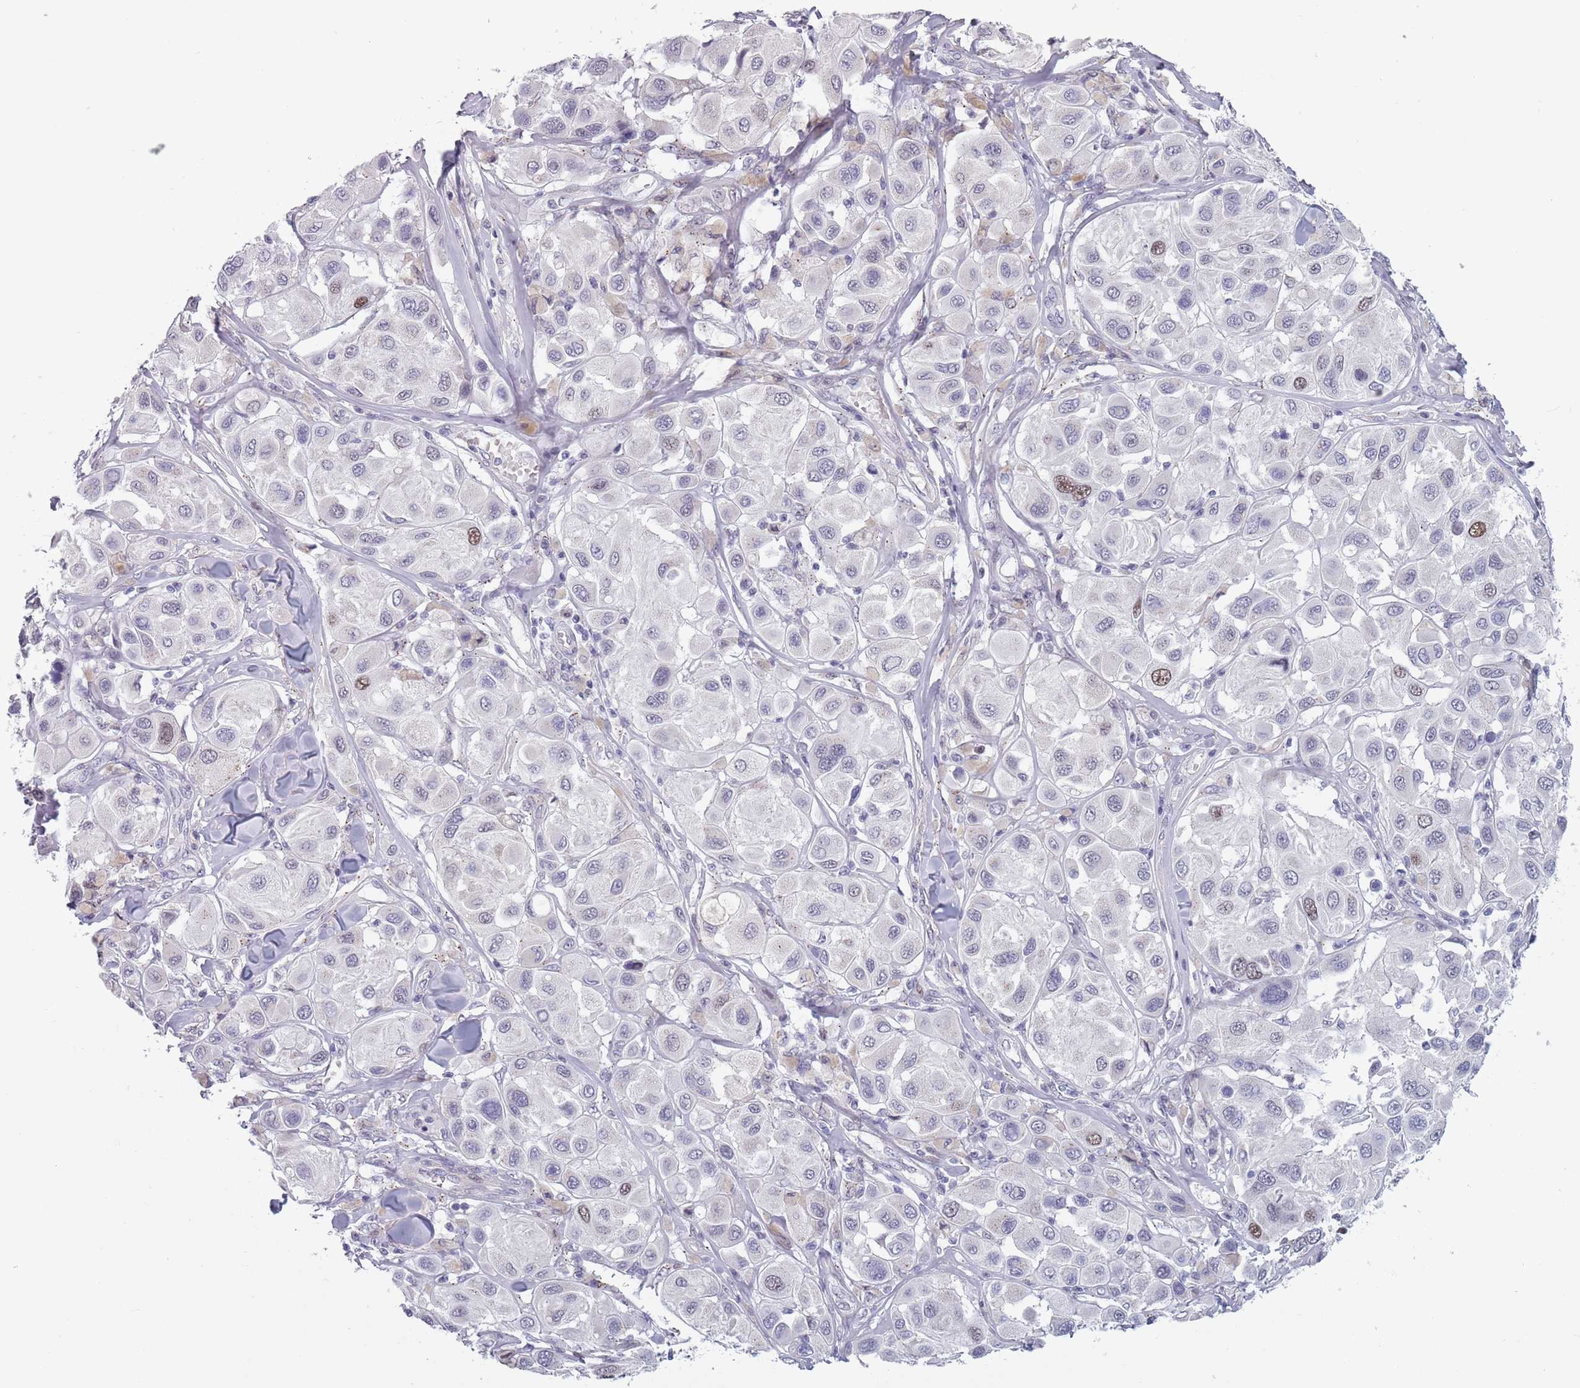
{"staining": {"intensity": "weak", "quantity": "<25%", "location": "nuclear"}, "tissue": "melanoma", "cell_type": "Tumor cells", "image_type": "cancer", "snomed": [{"axis": "morphology", "description": "Malignant melanoma, Metastatic site"}, {"axis": "topography", "description": "Skin"}], "caption": "High power microscopy photomicrograph of an immunohistochemistry photomicrograph of malignant melanoma (metastatic site), revealing no significant expression in tumor cells.", "gene": "ZKSCAN2", "patient": {"sex": "male", "age": 41}}